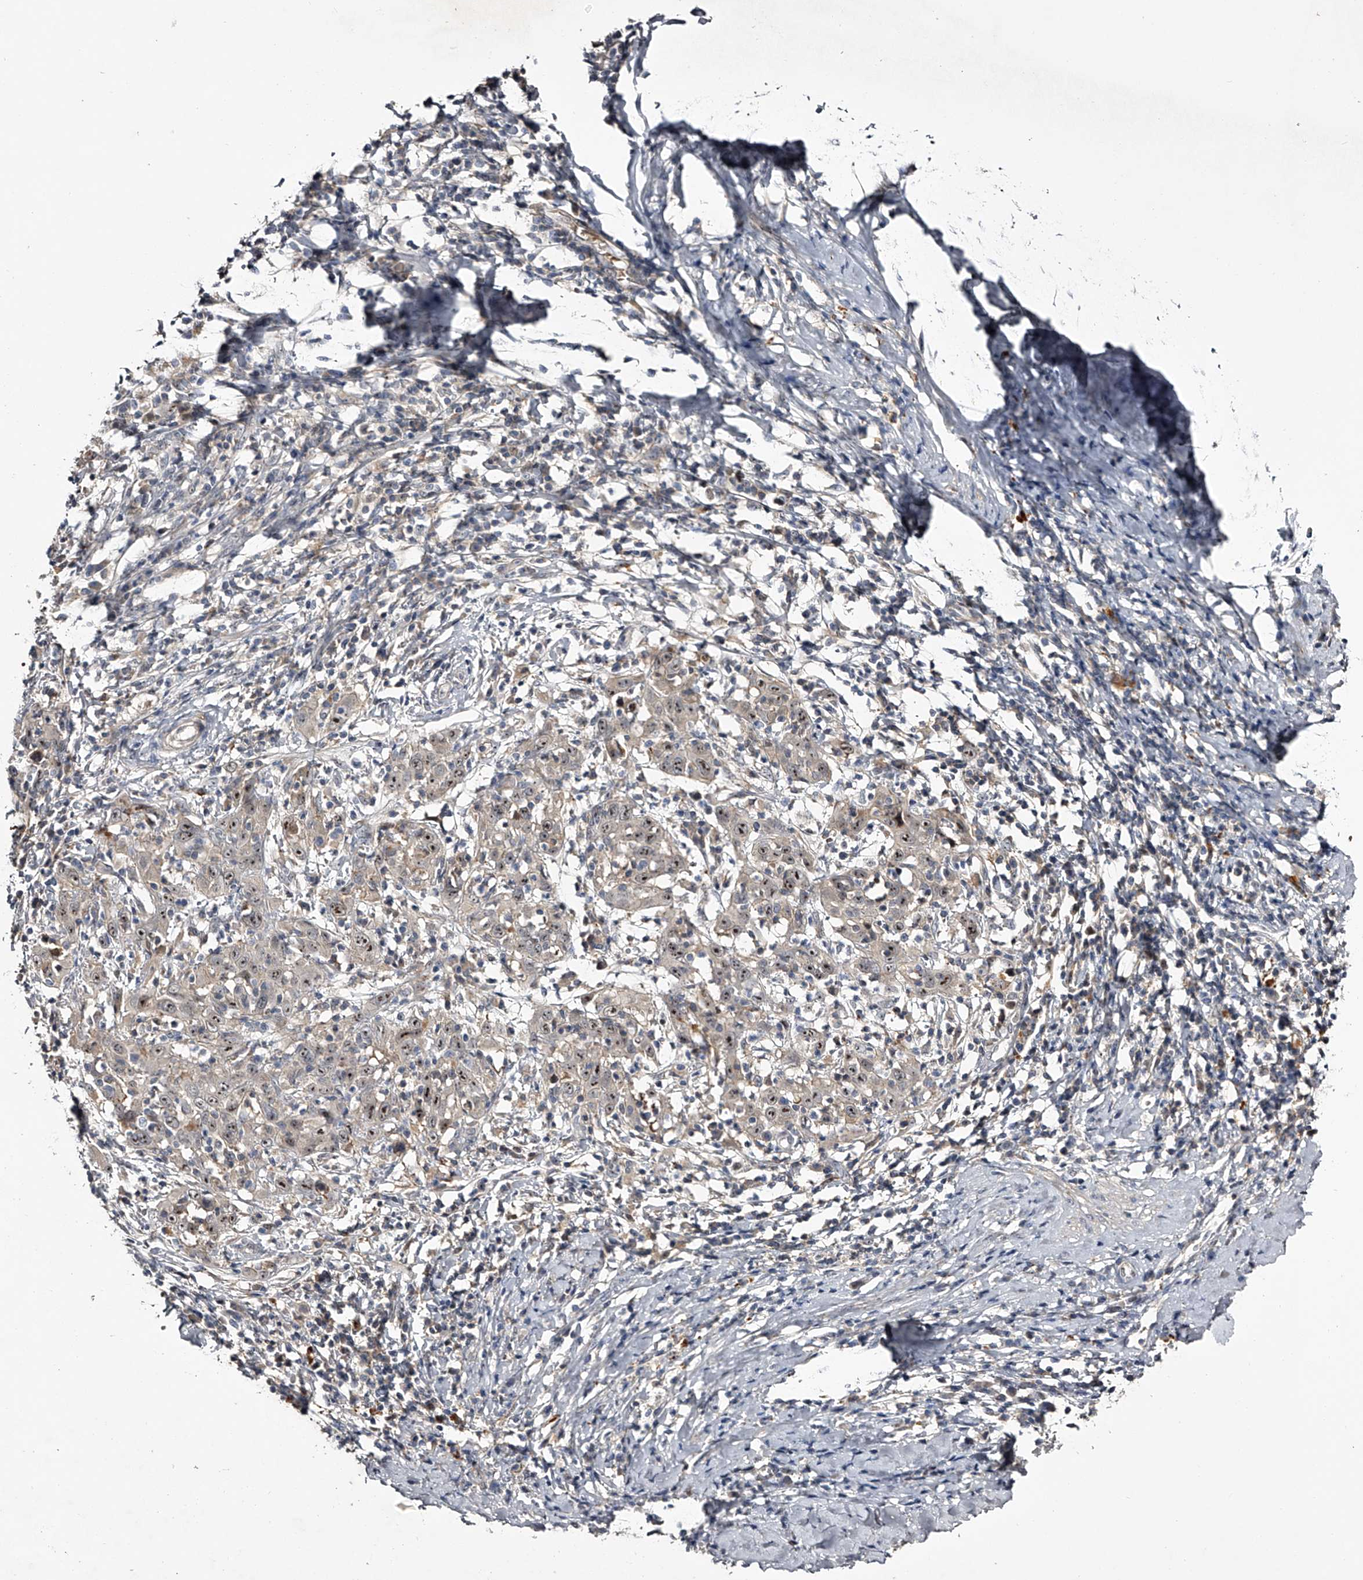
{"staining": {"intensity": "moderate", "quantity": "<25%", "location": "nuclear"}, "tissue": "cervical cancer", "cell_type": "Tumor cells", "image_type": "cancer", "snomed": [{"axis": "morphology", "description": "Squamous cell carcinoma, NOS"}, {"axis": "topography", "description": "Cervix"}], "caption": "Approximately <25% of tumor cells in cervical squamous cell carcinoma demonstrate moderate nuclear protein staining as visualized by brown immunohistochemical staining.", "gene": "MDN1", "patient": {"sex": "female", "age": 46}}